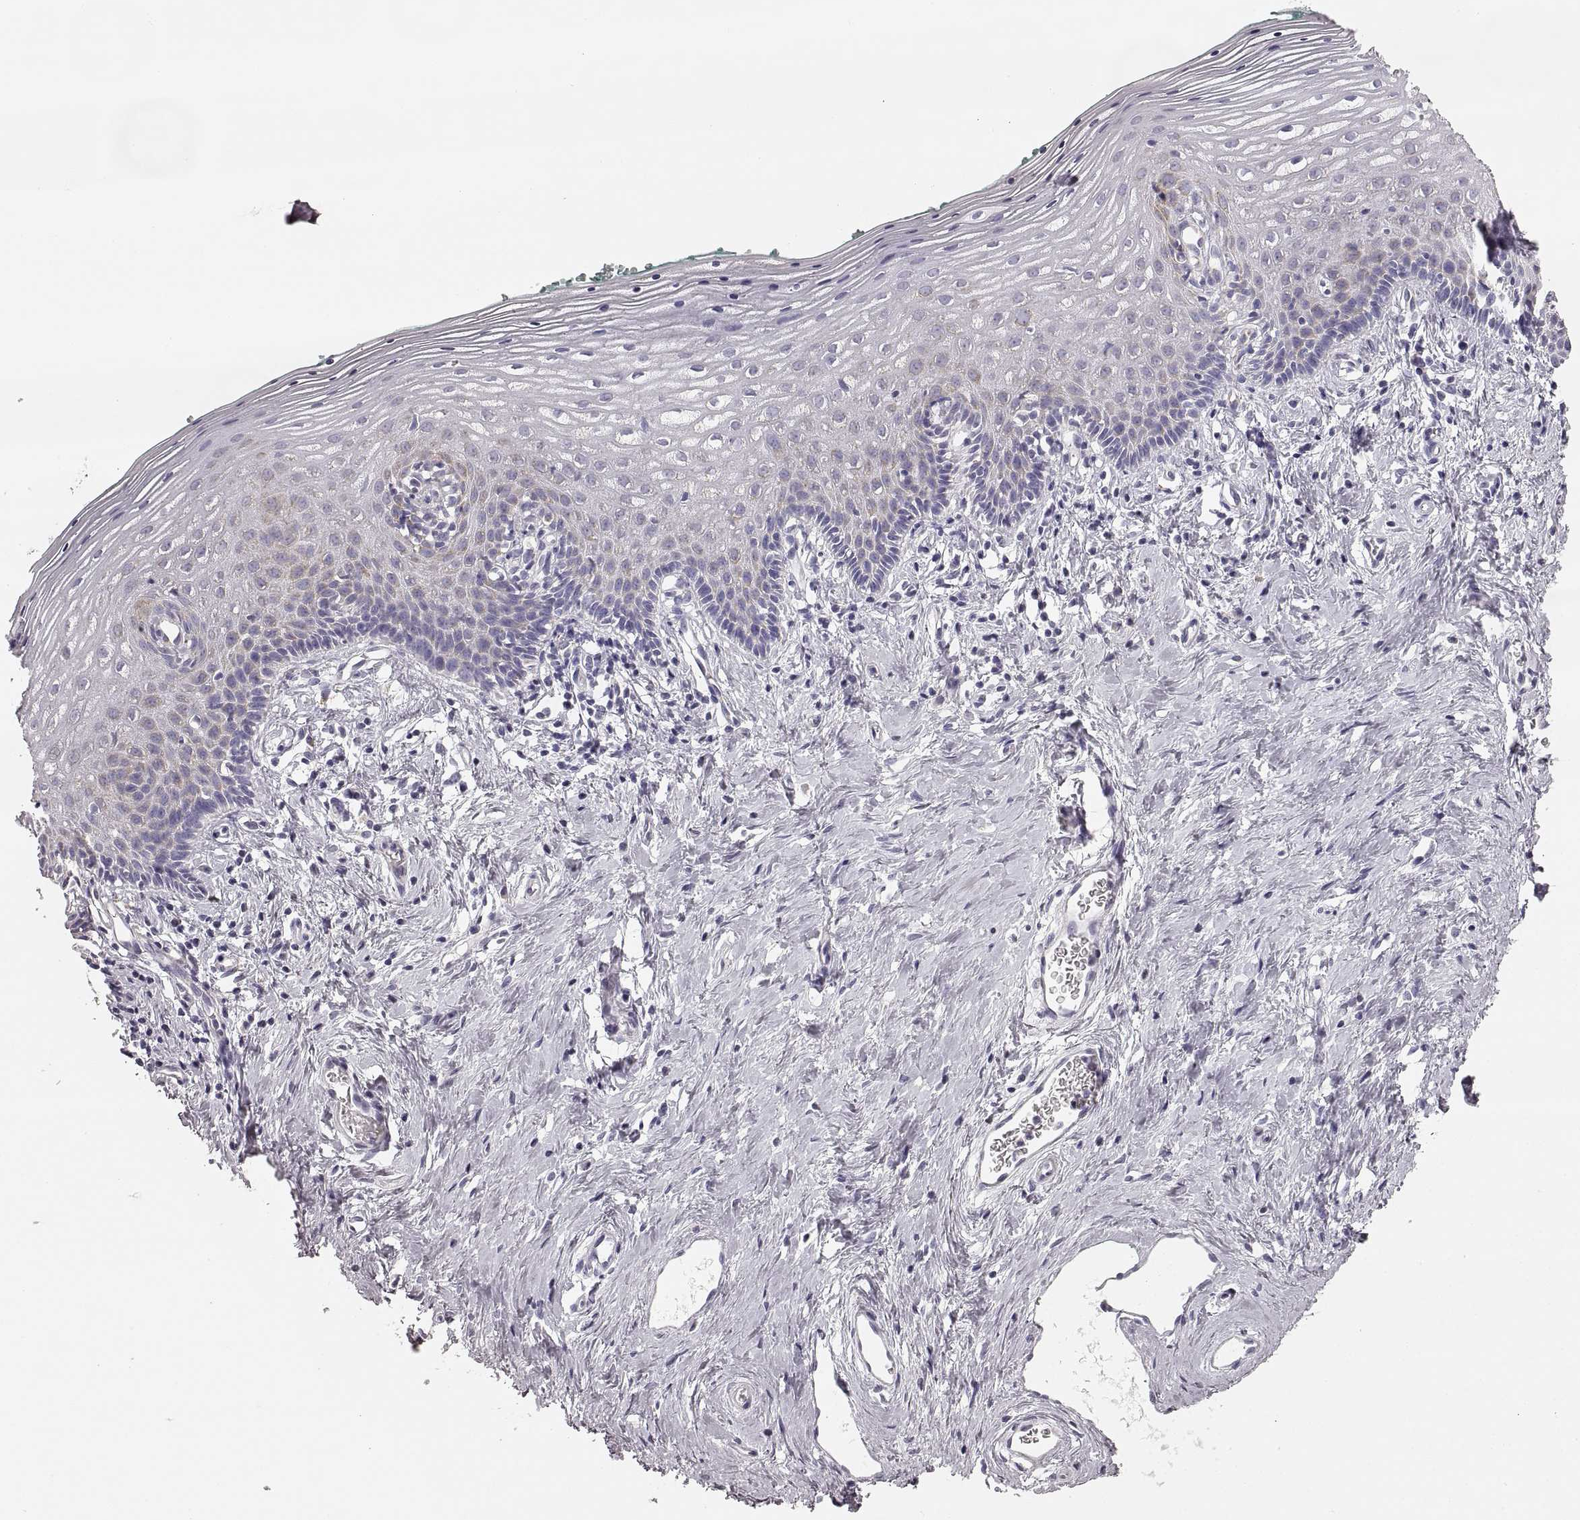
{"staining": {"intensity": "negative", "quantity": "none", "location": "none"}, "tissue": "vagina", "cell_type": "Squamous epithelial cells", "image_type": "normal", "snomed": [{"axis": "morphology", "description": "Normal tissue, NOS"}, {"axis": "topography", "description": "Vagina"}], "caption": "A photomicrograph of vagina stained for a protein reveals no brown staining in squamous epithelial cells. (DAB IHC visualized using brightfield microscopy, high magnification).", "gene": "RDH13", "patient": {"sex": "female", "age": 42}}